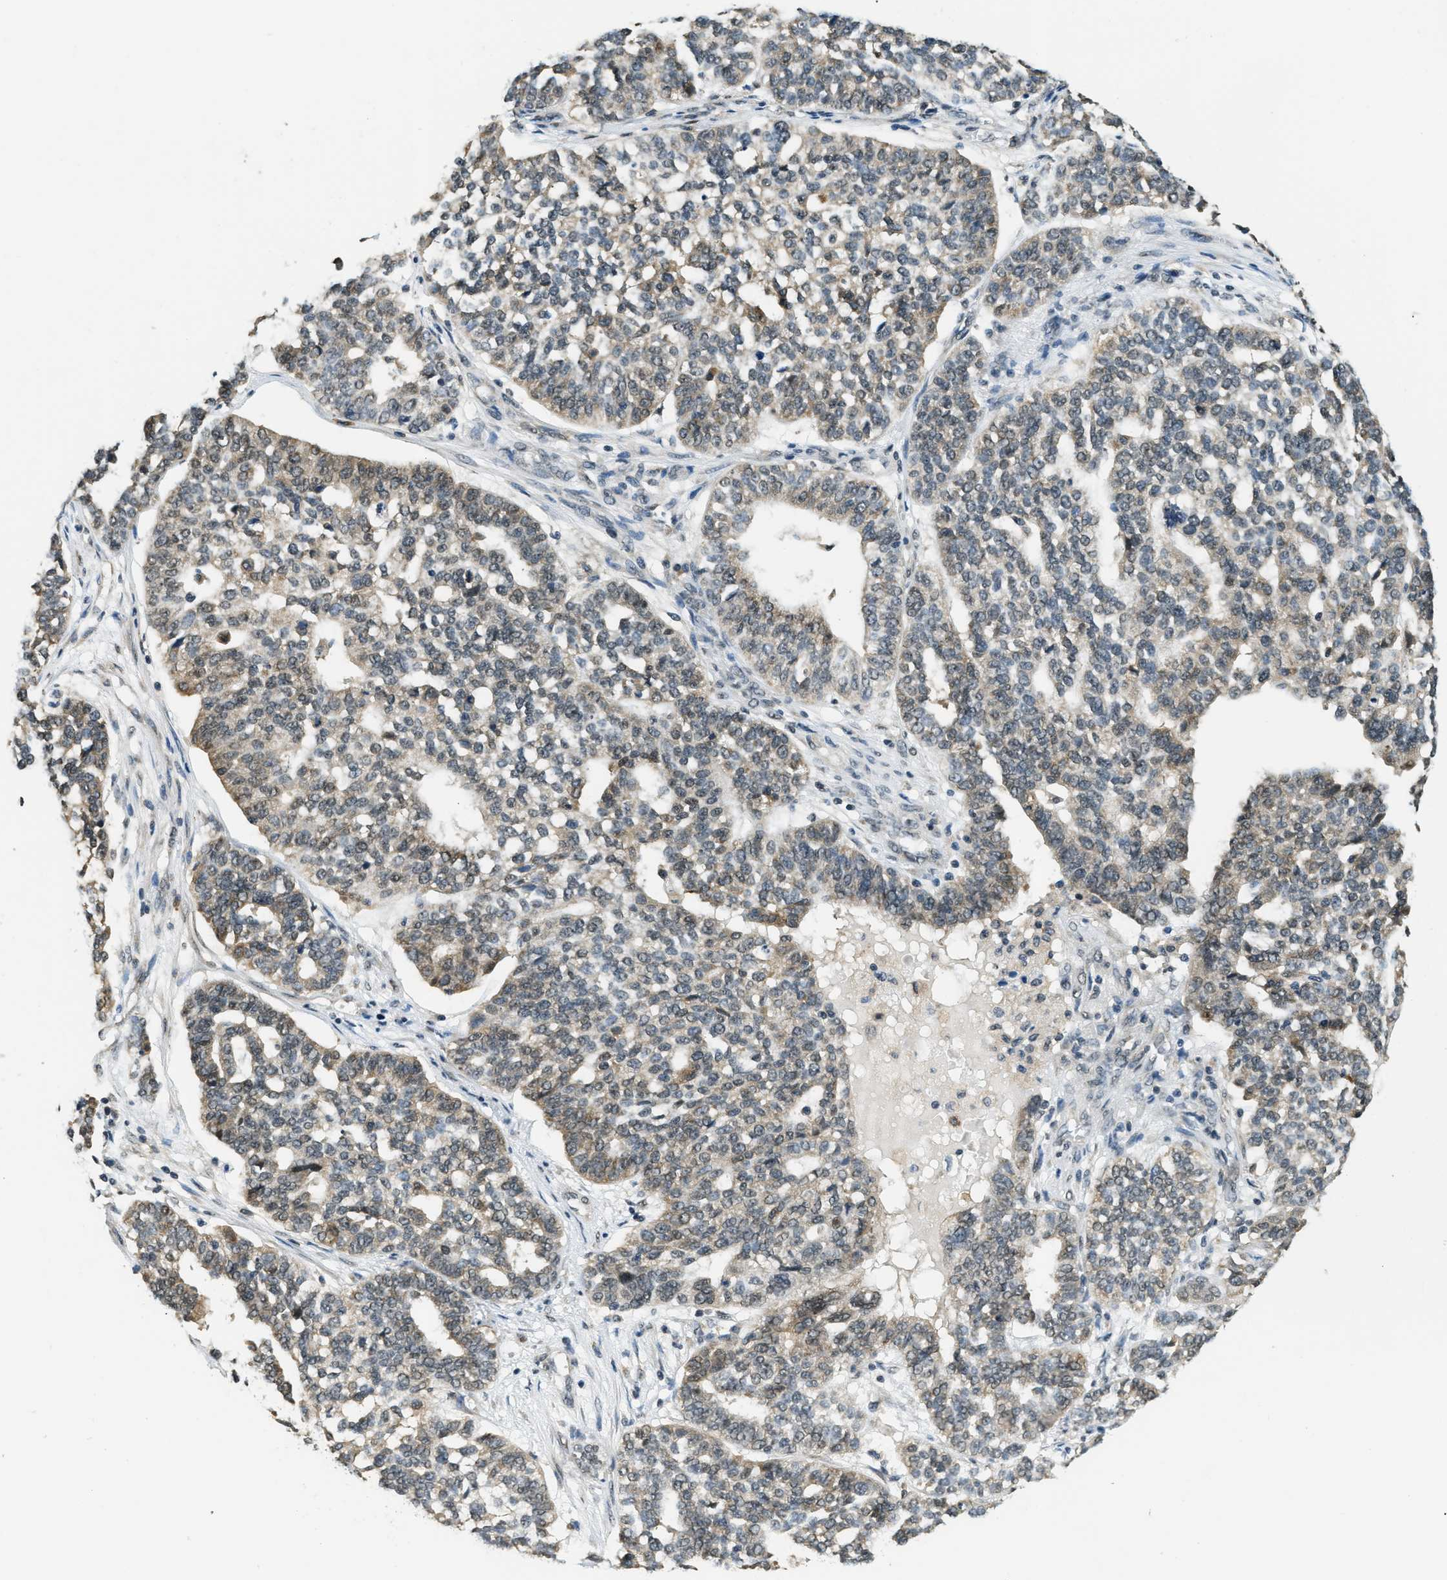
{"staining": {"intensity": "moderate", "quantity": "25%-75%", "location": "cytoplasmic/membranous"}, "tissue": "ovarian cancer", "cell_type": "Tumor cells", "image_type": "cancer", "snomed": [{"axis": "morphology", "description": "Cystadenocarcinoma, serous, NOS"}, {"axis": "topography", "description": "Ovary"}], "caption": "Serous cystadenocarcinoma (ovarian) was stained to show a protein in brown. There is medium levels of moderate cytoplasmic/membranous expression in approximately 25%-75% of tumor cells.", "gene": "RAB11FIP1", "patient": {"sex": "female", "age": 59}}